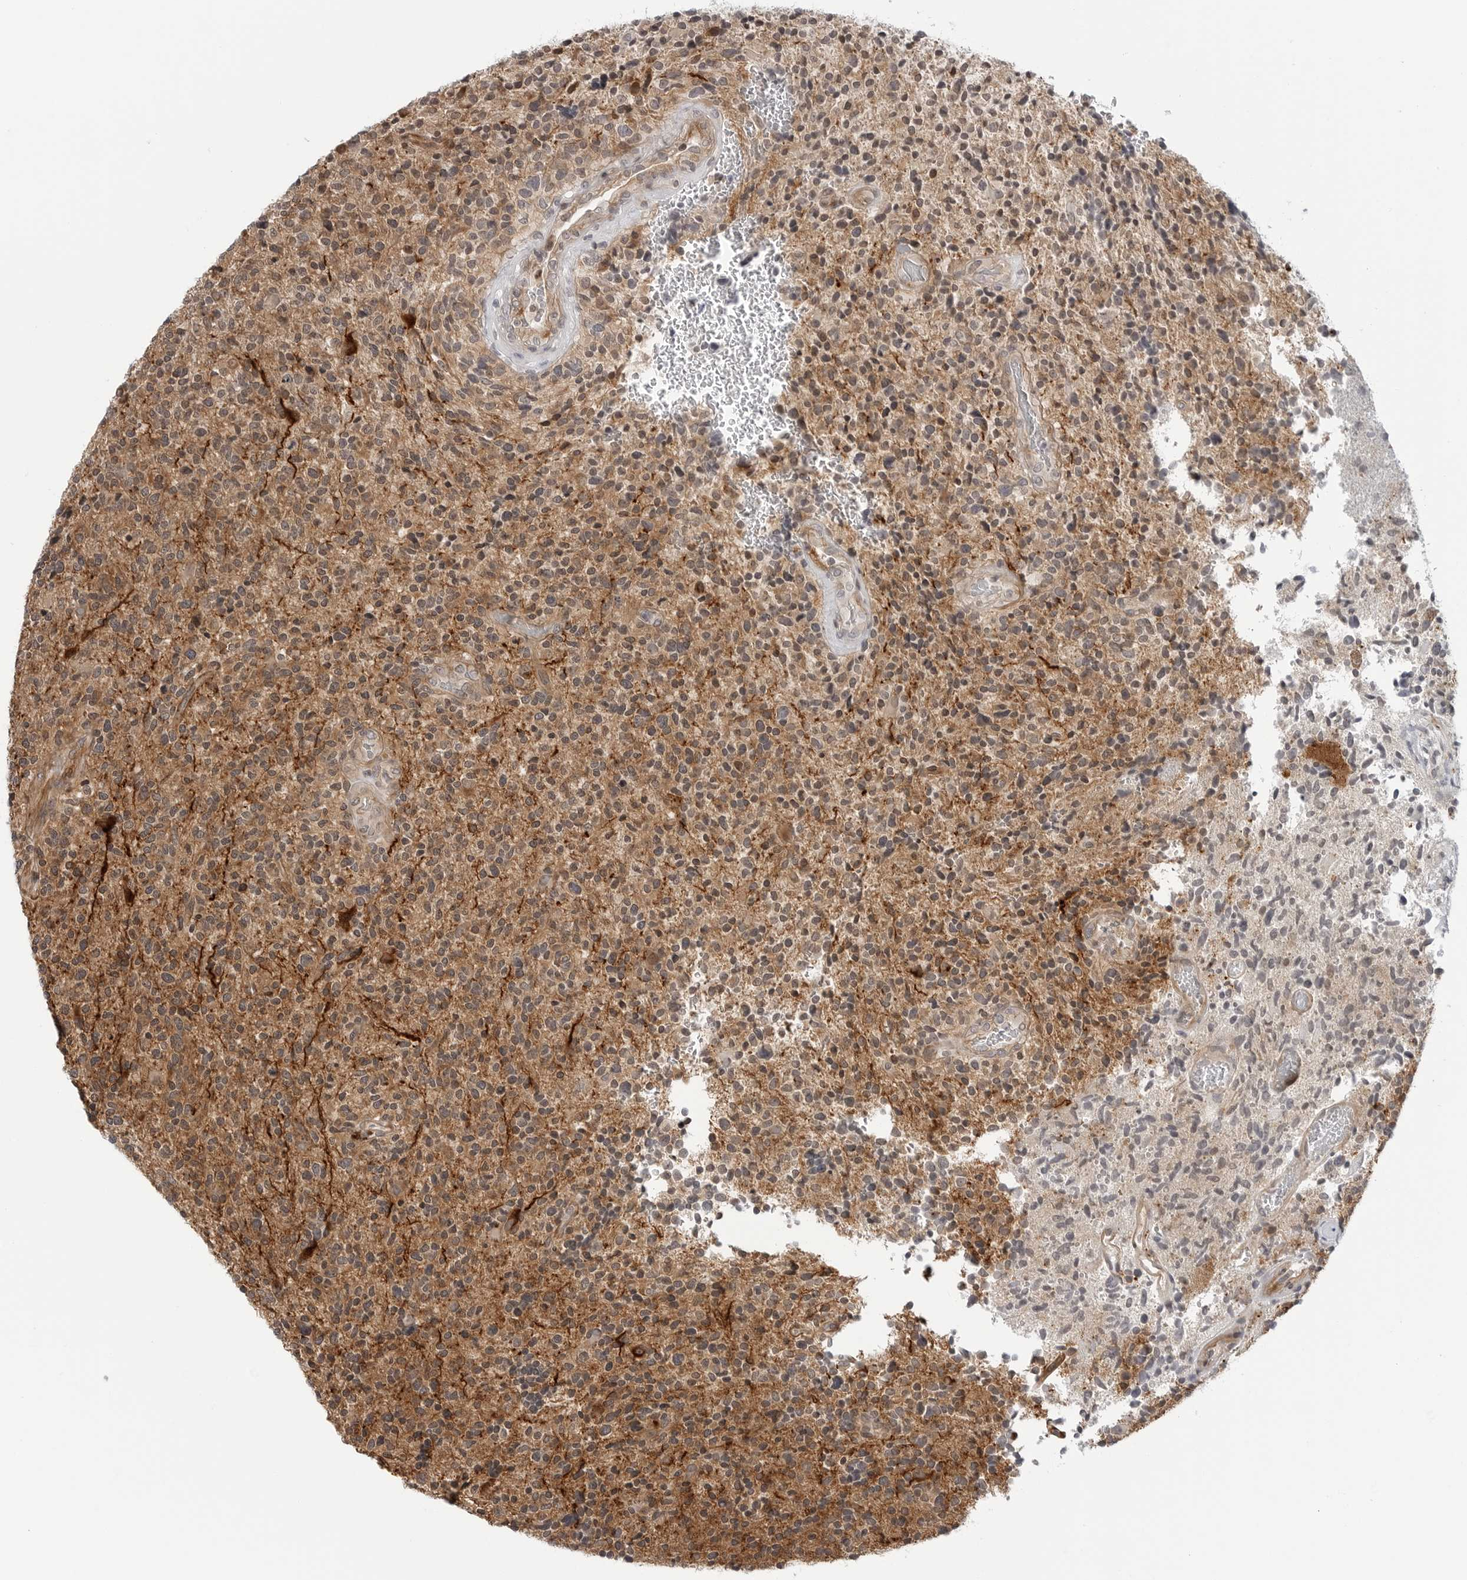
{"staining": {"intensity": "moderate", "quantity": ">75%", "location": "cytoplasmic/membranous"}, "tissue": "glioma", "cell_type": "Tumor cells", "image_type": "cancer", "snomed": [{"axis": "morphology", "description": "Glioma, malignant, High grade"}, {"axis": "topography", "description": "Brain"}], "caption": "Brown immunohistochemical staining in human glioma shows moderate cytoplasmic/membranous staining in about >75% of tumor cells.", "gene": "STXBP3", "patient": {"sex": "male", "age": 72}}